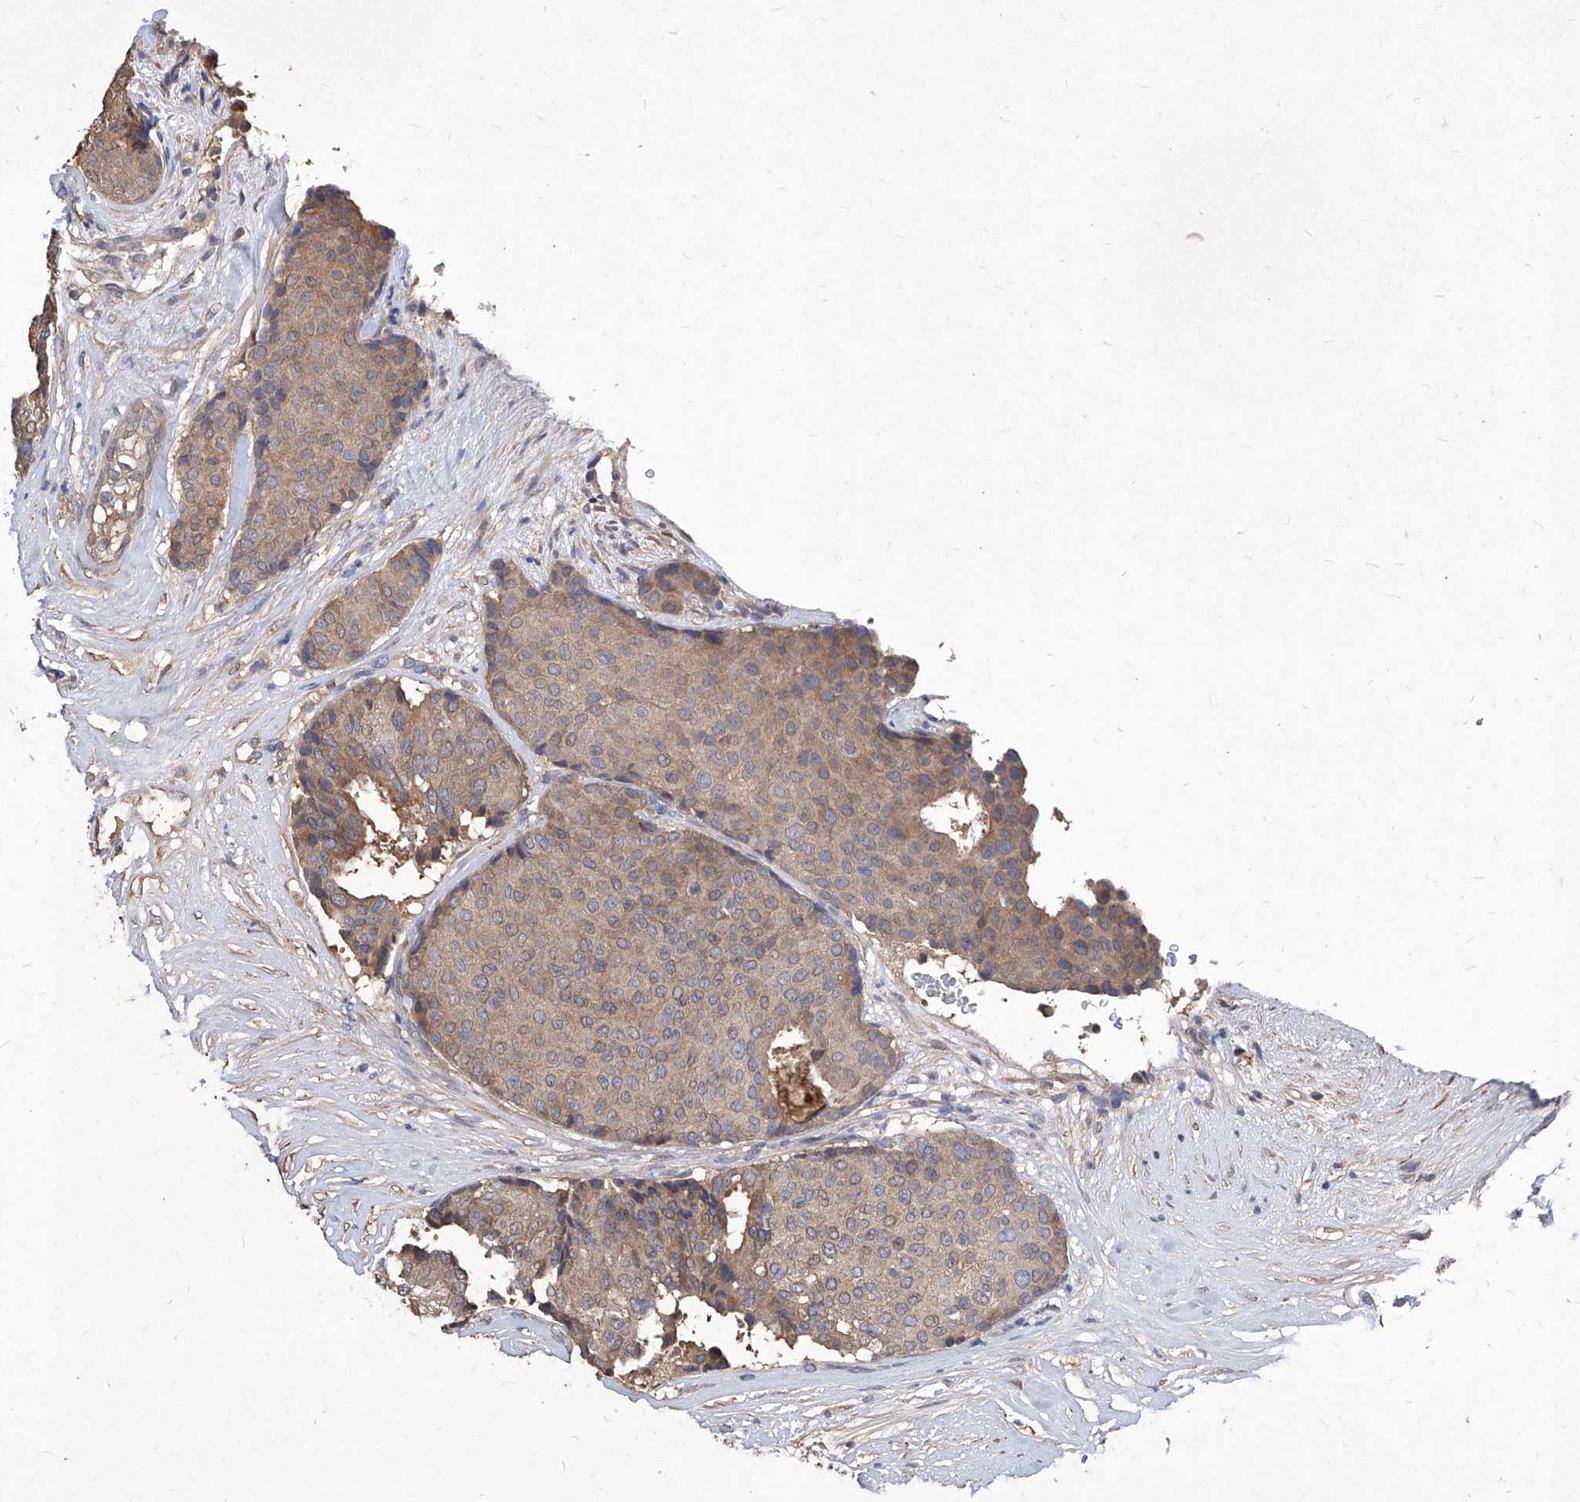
{"staining": {"intensity": "moderate", "quantity": ">75%", "location": "cytoplasmic/membranous"}, "tissue": "breast cancer", "cell_type": "Tumor cells", "image_type": "cancer", "snomed": [{"axis": "morphology", "description": "Duct carcinoma"}, {"axis": "topography", "description": "Breast"}], "caption": "Breast cancer (intraductal carcinoma) stained with IHC demonstrates moderate cytoplasmic/membranous staining in approximately >75% of tumor cells.", "gene": "SYNGR1", "patient": {"sex": "female", "age": 75}}